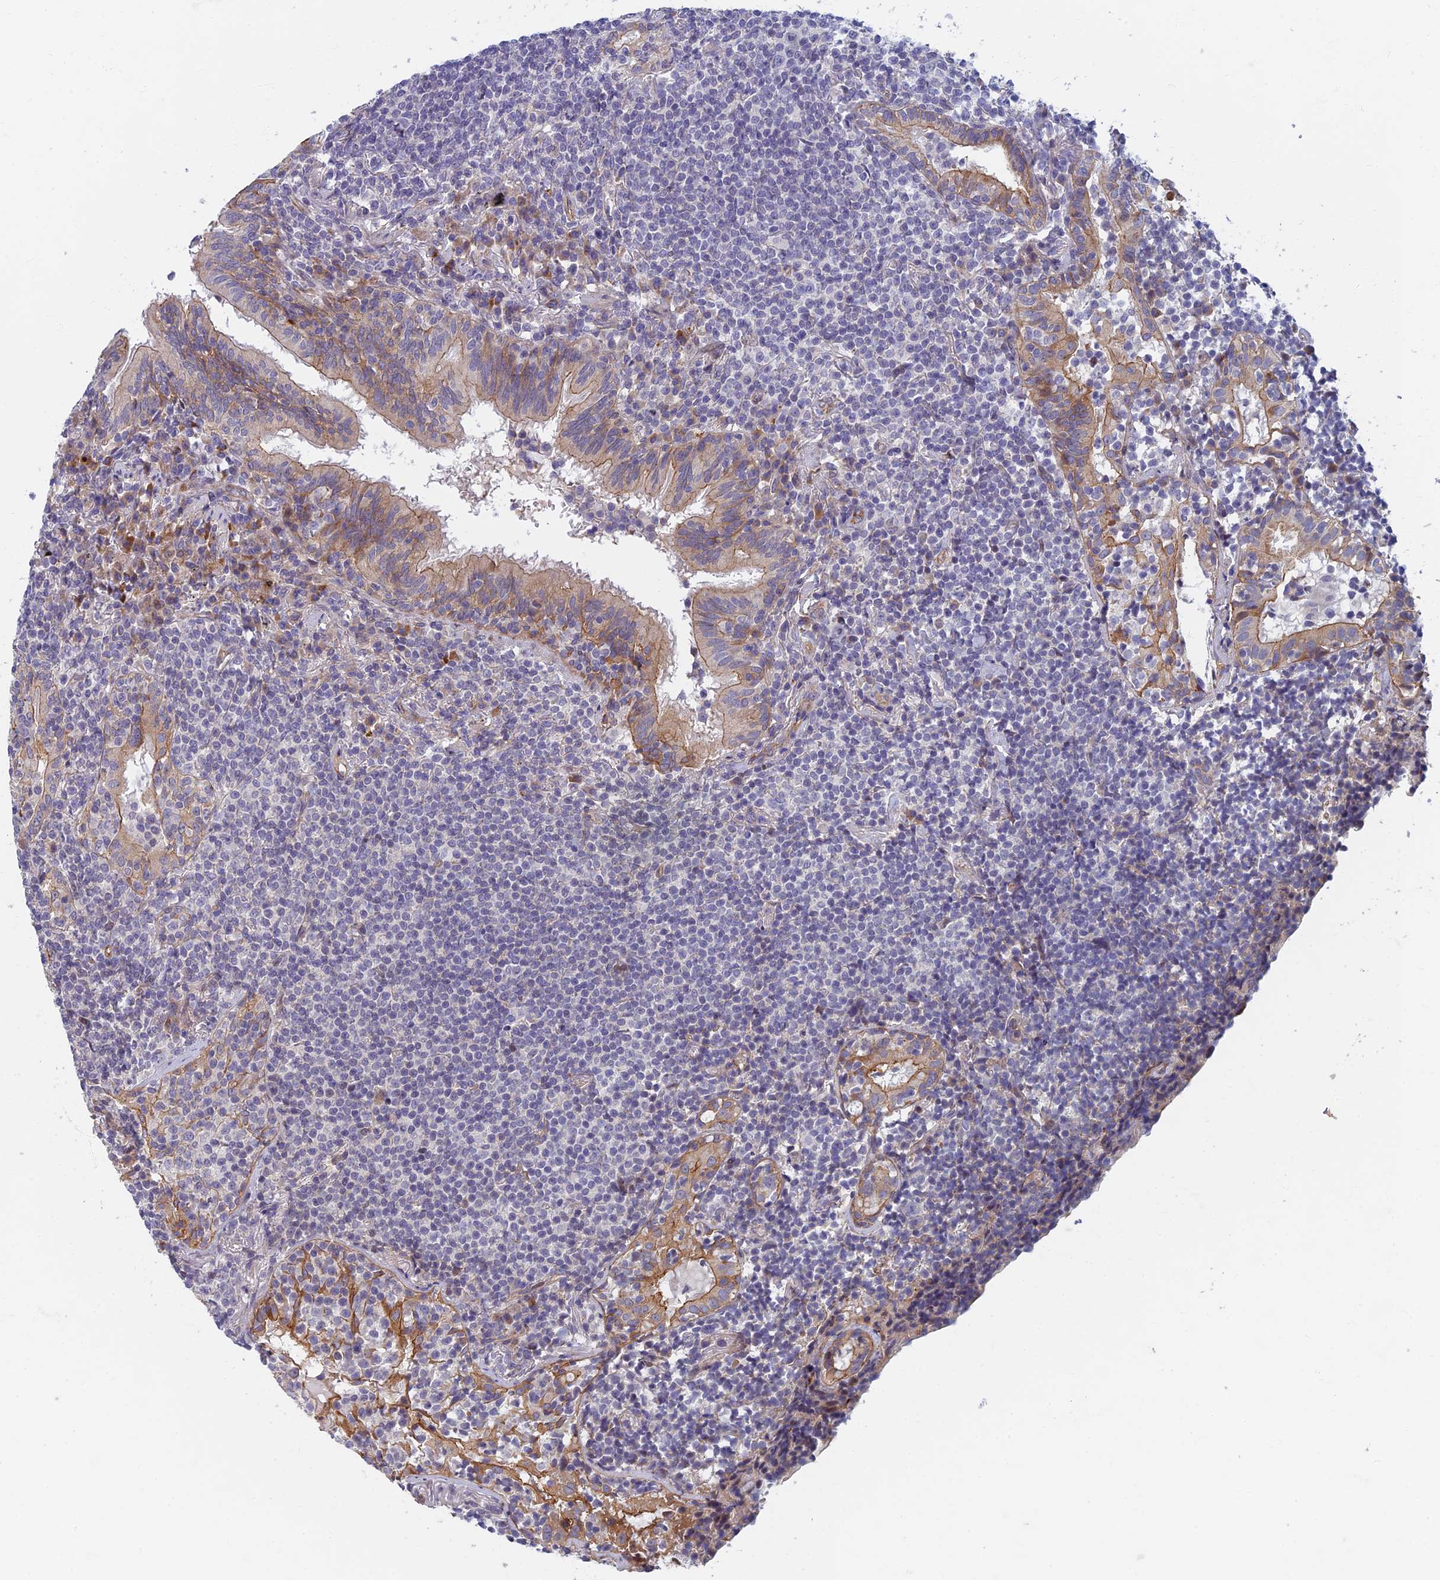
{"staining": {"intensity": "negative", "quantity": "none", "location": "none"}, "tissue": "lymphoma", "cell_type": "Tumor cells", "image_type": "cancer", "snomed": [{"axis": "morphology", "description": "Malignant lymphoma, non-Hodgkin's type, Low grade"}, {"axis": "topography", "description": "Lung"}], "caption": "Tumor cells are negative for protein expression in human malignant lymphoma, non-Hodgkin's type (low-grade).", "gene": "RHBDL2", "patient": {"sex": "female", "age": 71}}